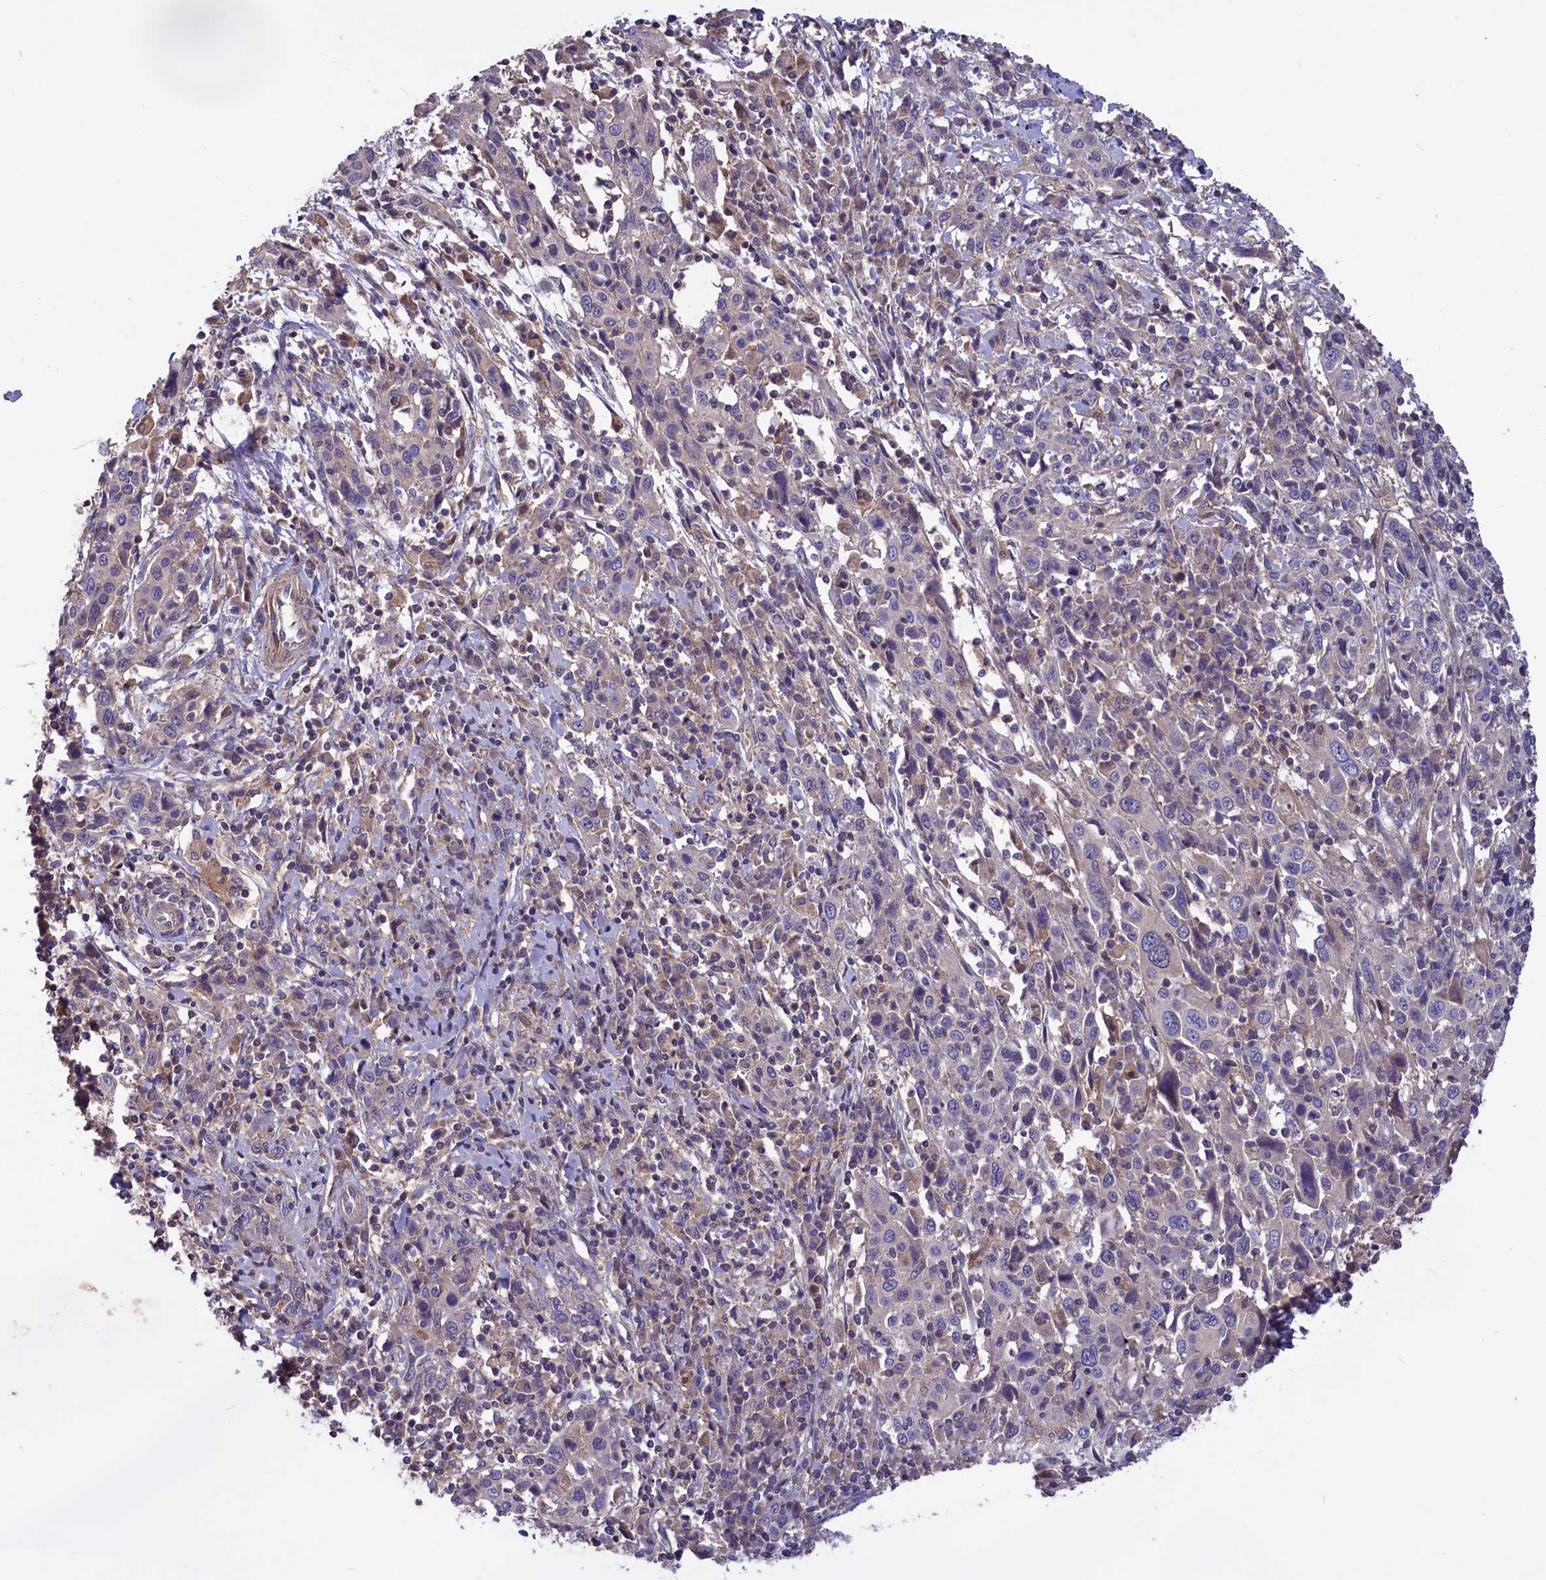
{"staining": {"intensity": "negative", "quantity": "none", "location": "none"}, "tissue": "cervical cancer", "cell_type": "Tumor cells", "image_type": "cancer", "snomed": [{"axis": "morphology", "description": "Squamous cell carcinoma, NOS"}, {"axis": "topography", "description": "Cervix"}], "caption": "The immunohistochemistry photomicrograph has no significant staining in tumor cells of cervical cancer (squamous cell carcinoma) tissue. (Brightfield microscopy of DAB (3,3'-diaminobenzidine) immunohistochemistry (IHC) at high magnification).", "gene": "AMDHD2", "patient": {"sex": "female", "age": 46}}